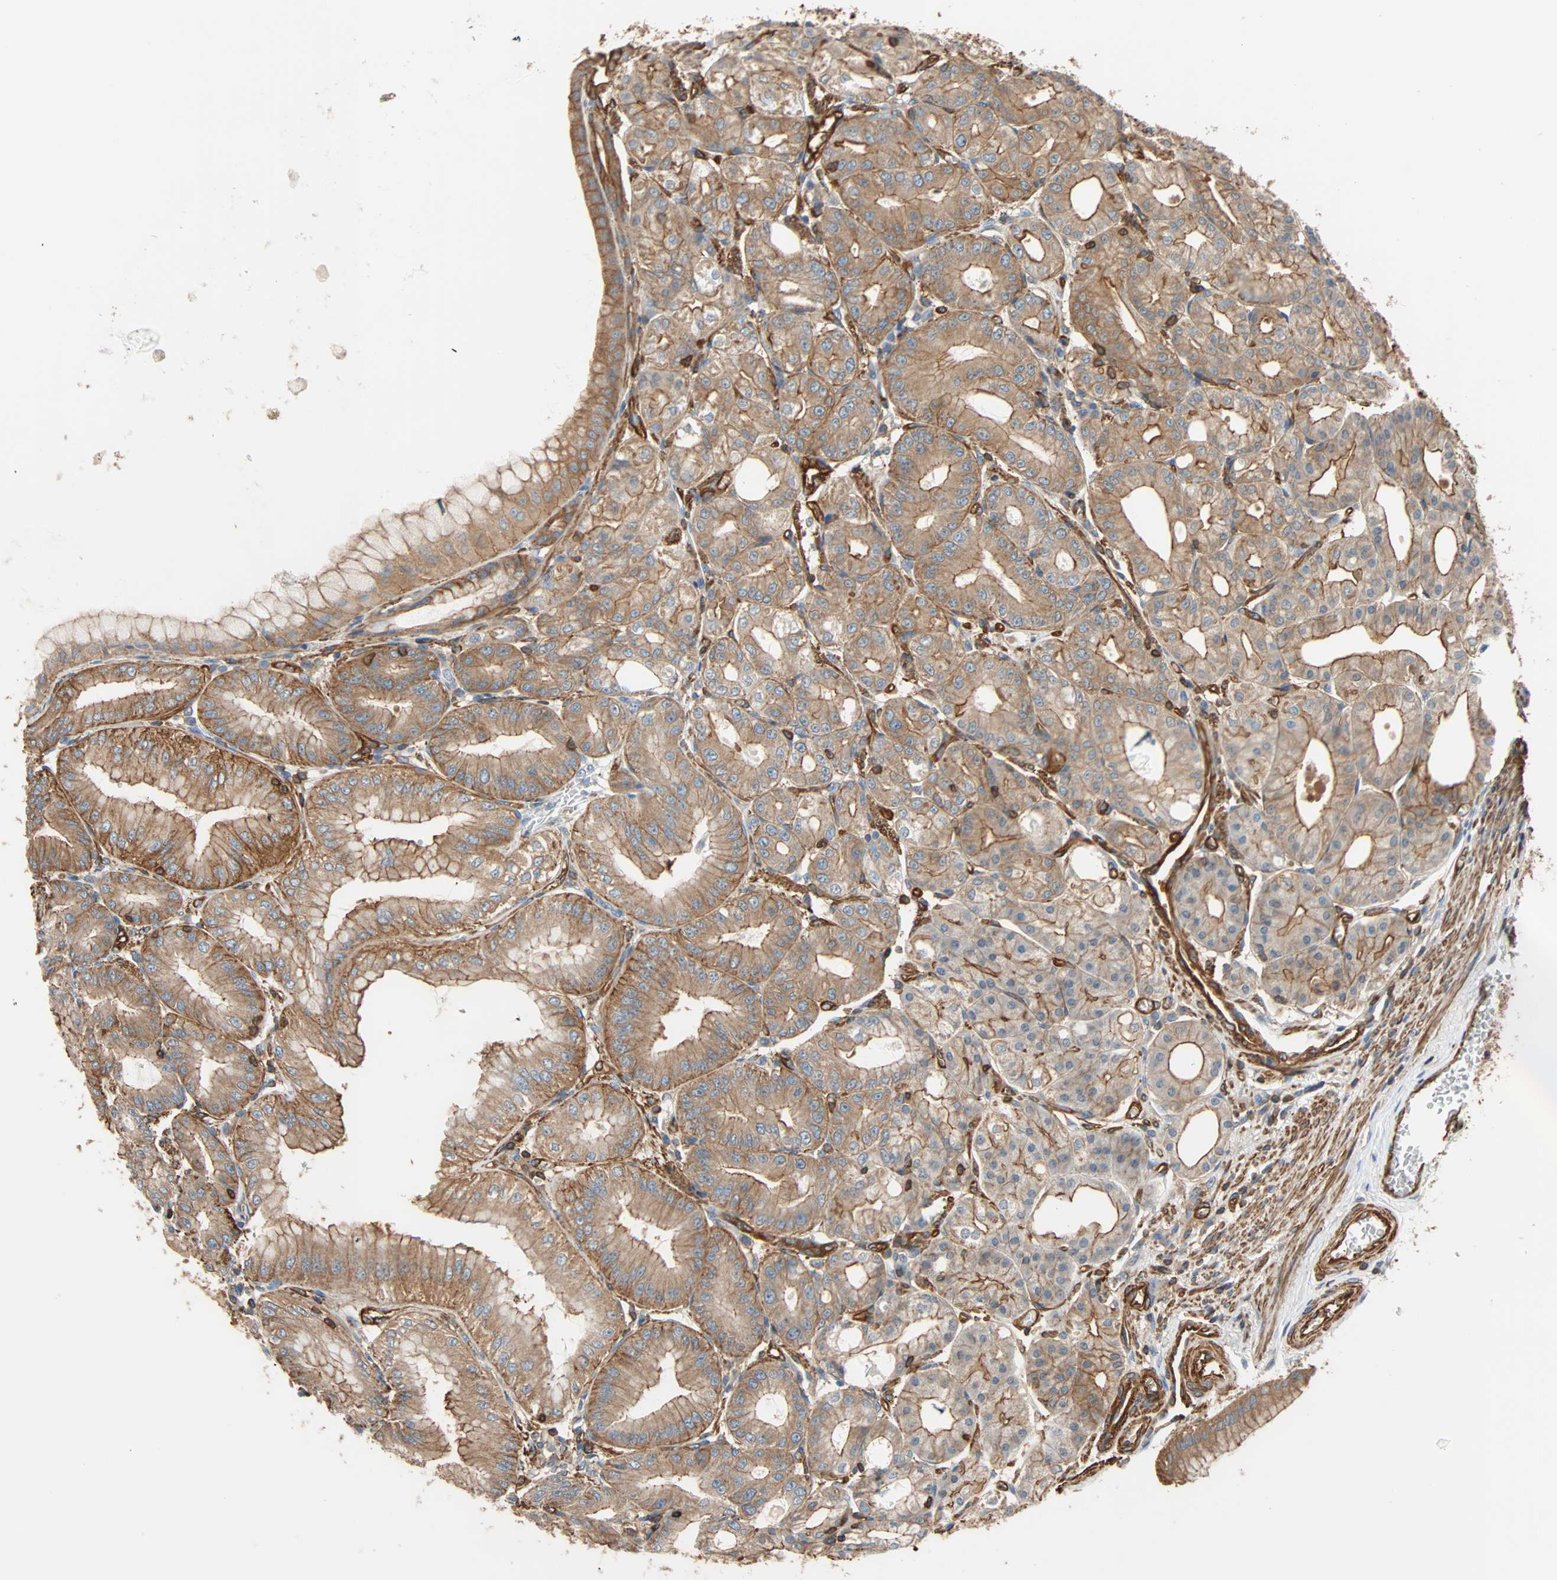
{"staining": {"intensity": "moderate", "quantity": ">75%", "location": "cytoplasmic/membranous"}, "tissue": "stomach", "cell_type": "Glandular cells", "image_type": "normal", "snomed": [{"axis": "morphology", "description": "Normal tissue, NOS"}, {"axis": "topography", "description": "Stomach, lower"}], "caption": "Immunohistochemical staining of normal stomach reveals moderate cytoplasmic/membranous protein staining in approximately >75% of glandular cells. (DAB IHC with brightfield microscopy, high magnification).", "gene": "GALNT10", "patient": {"sex": "male", "age": 71}}